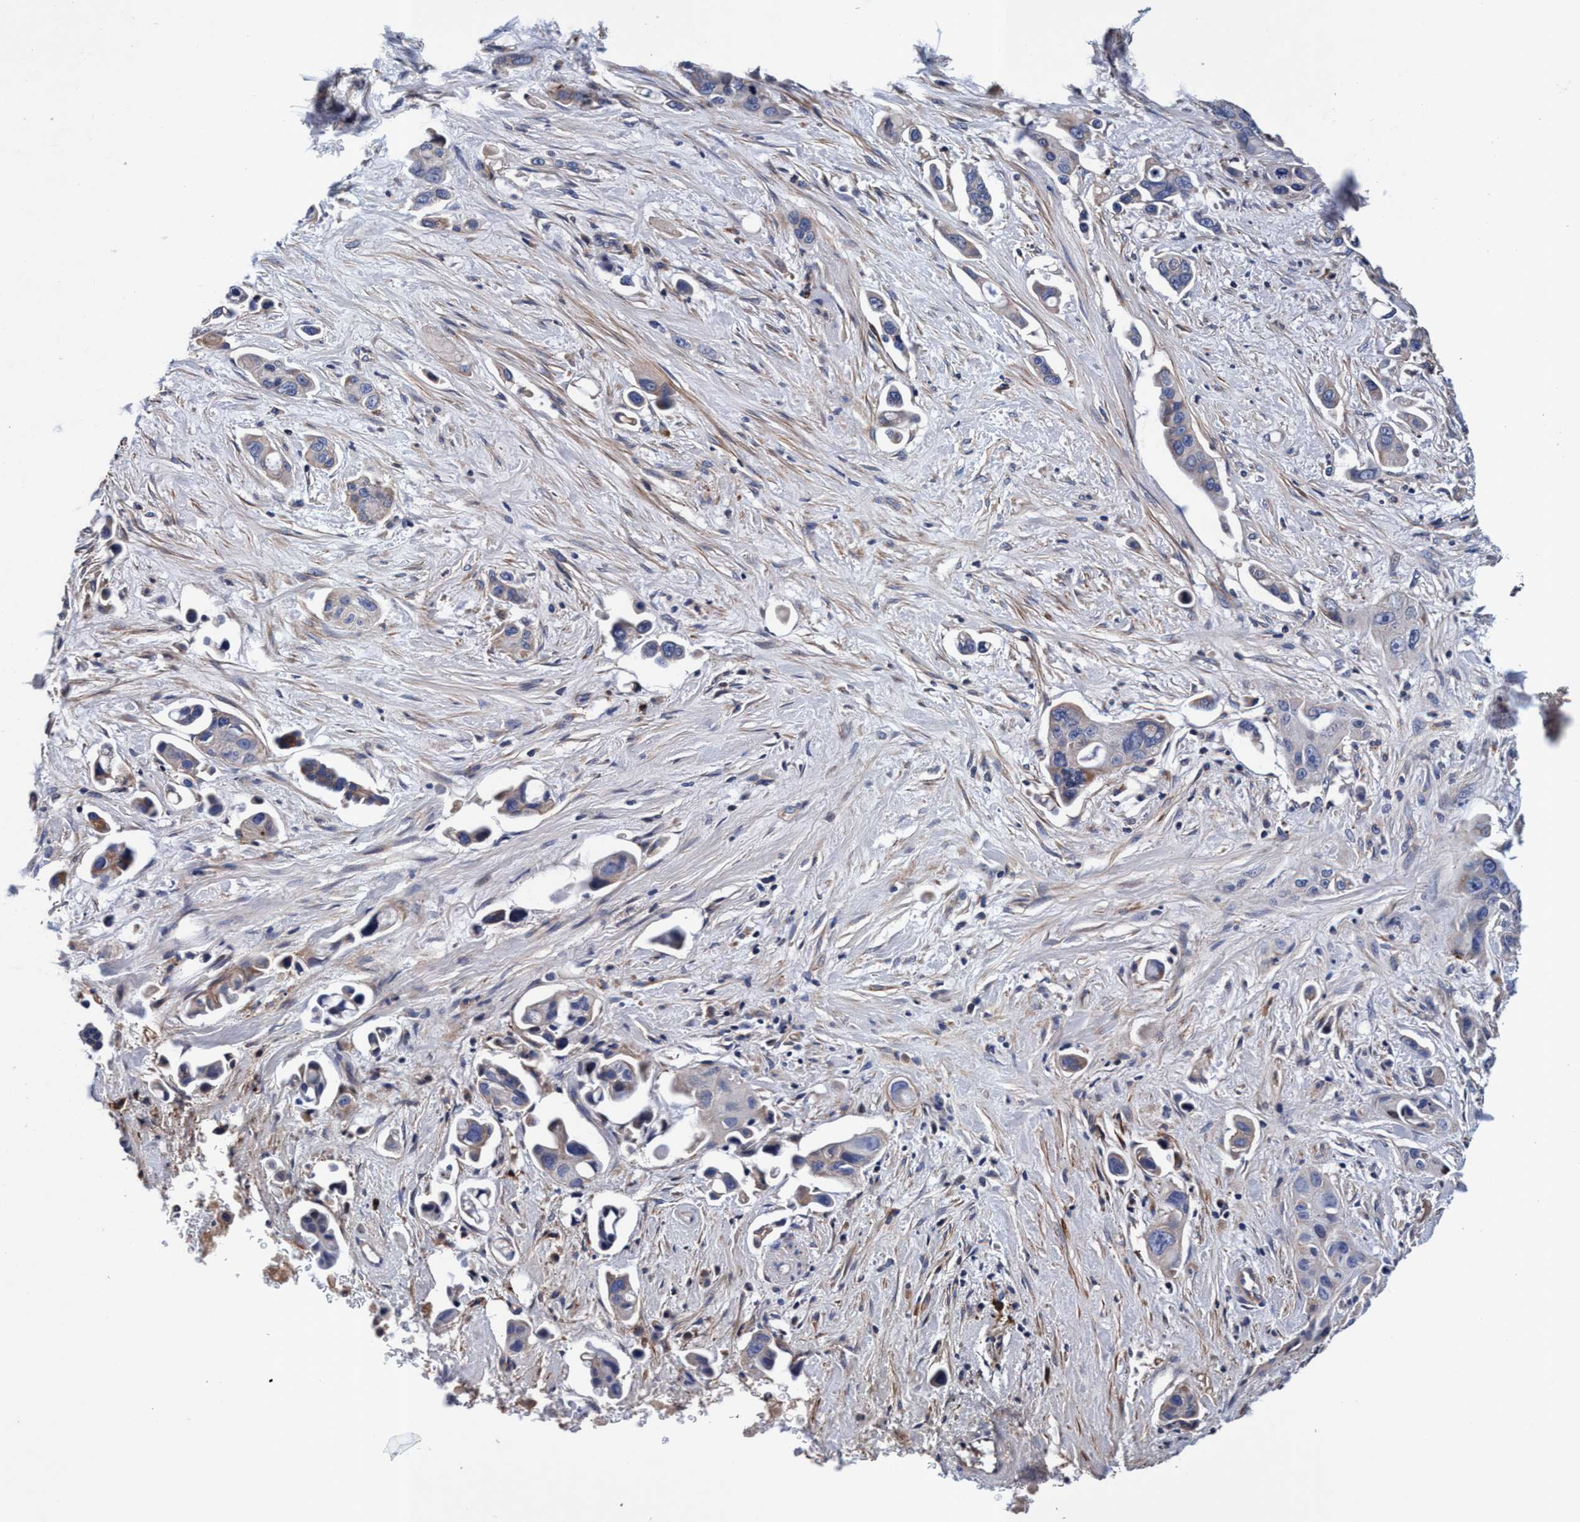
{"staining": {"intensity": "weak", "quantity": "<25%", "location": "cytoplasmic/membranous"}, "tissue": "pancreatic cancer", "cell_type": "Tumor cells", "image_type": "cancer", "snomed": [{"axis": "morphology", "description": "Adenocarcinoma, NOS"}, {"axis": "topography", "description": "Pancreas"}], "caption": "A photomicrograph of human pancreatic adenocarcinoma is negative for staining in tumor cells.", "gene": "RNF208", "patient": {"sex": "male", "age": 53}}